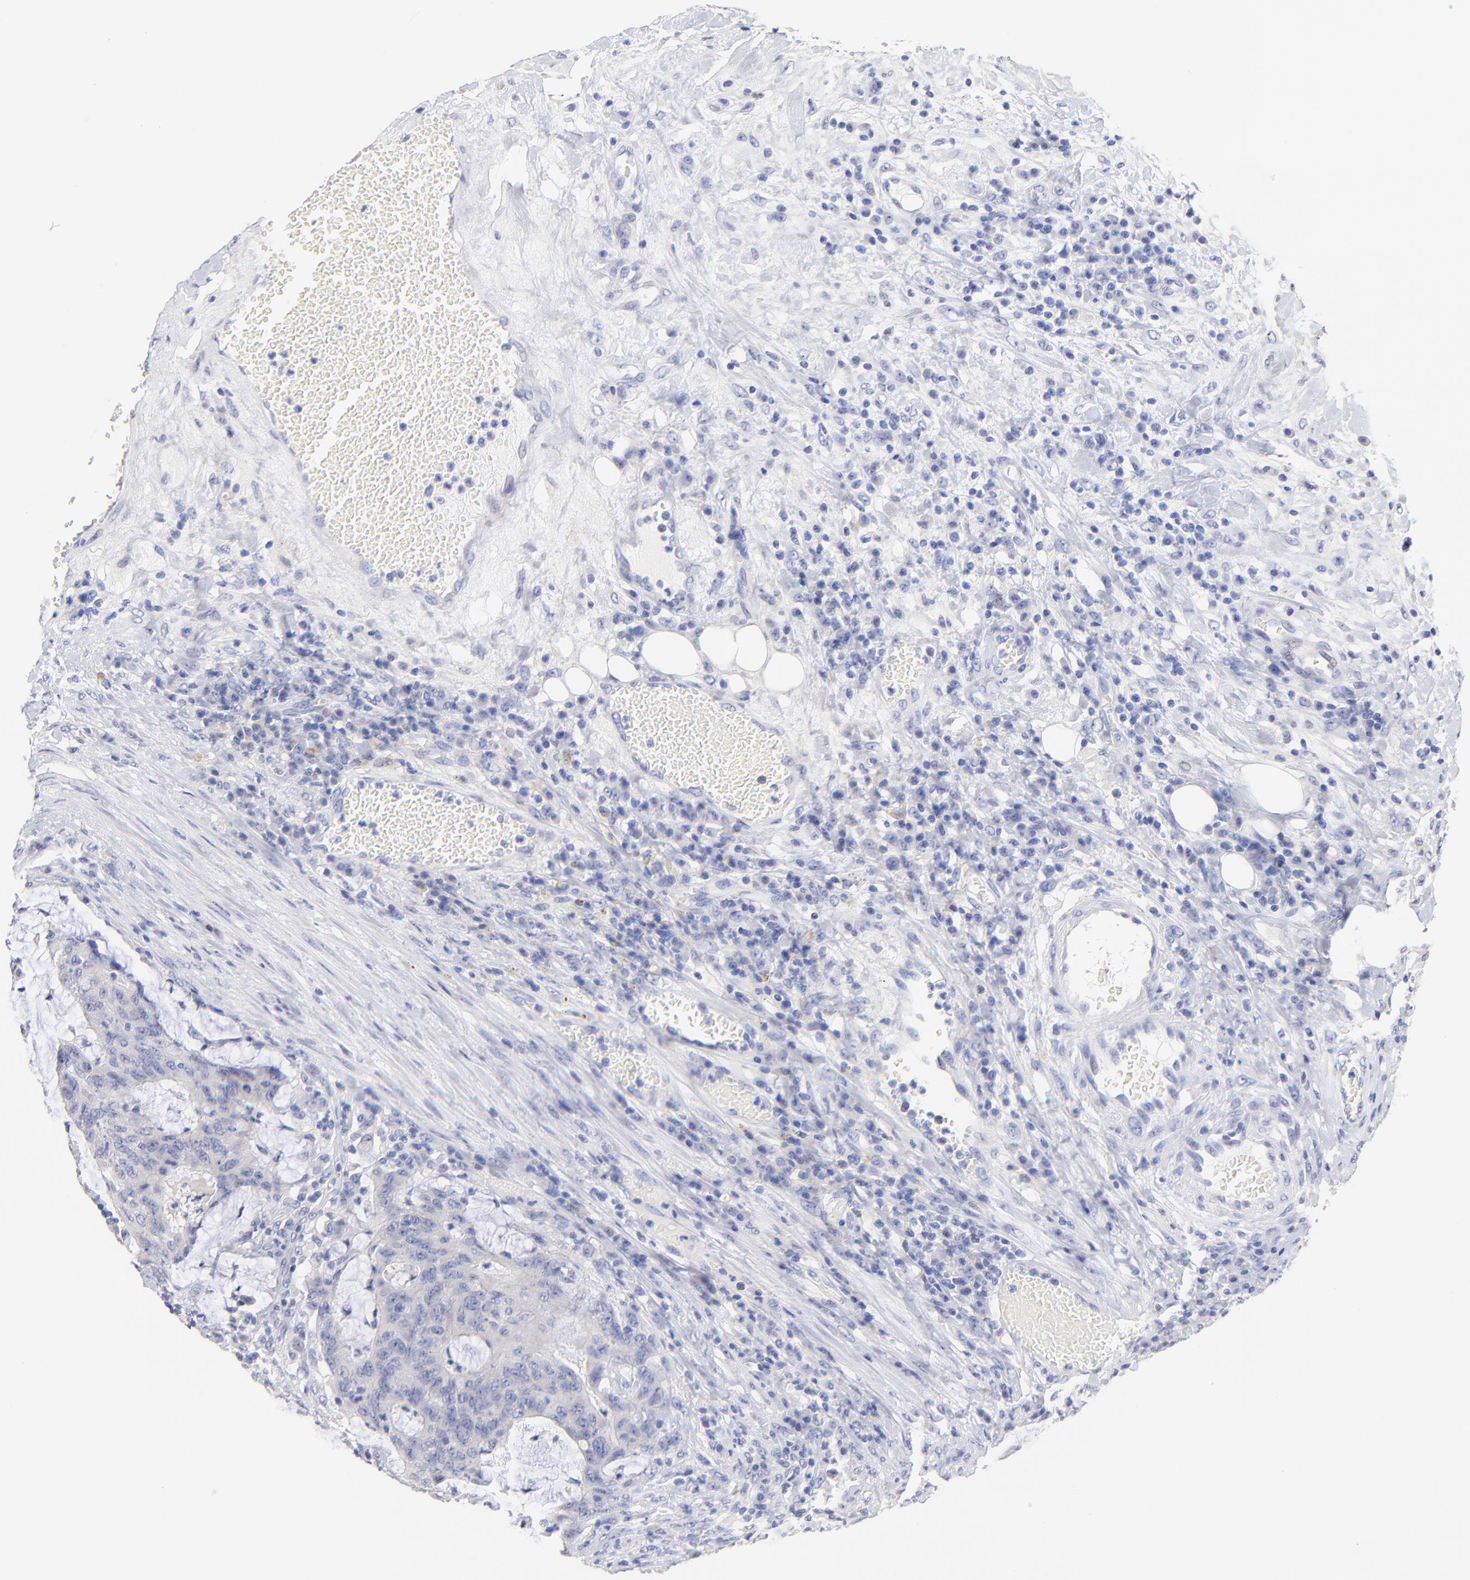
{"staining": {"intensity": "negative", "quantity": "none", "location": "none"}, "tissue": "colorectal cancer", "cell_type": "Tumor cells", "image_type": "cancer", "snomed": [{"axis": "morphology", "description": "Adenocarcinoma, NOS"}, {"axis": "topography", "description": "Colon"}], "caption": "This photomicrograph is of colorectal adenocarcinoma stained with immunohistochemistry to label a protein in brown with the nuclei are counter-stained blue. There is no staining in tumor cells.", "gene": "CFAP57", "patient": {"sex": "male", "age": 54}}